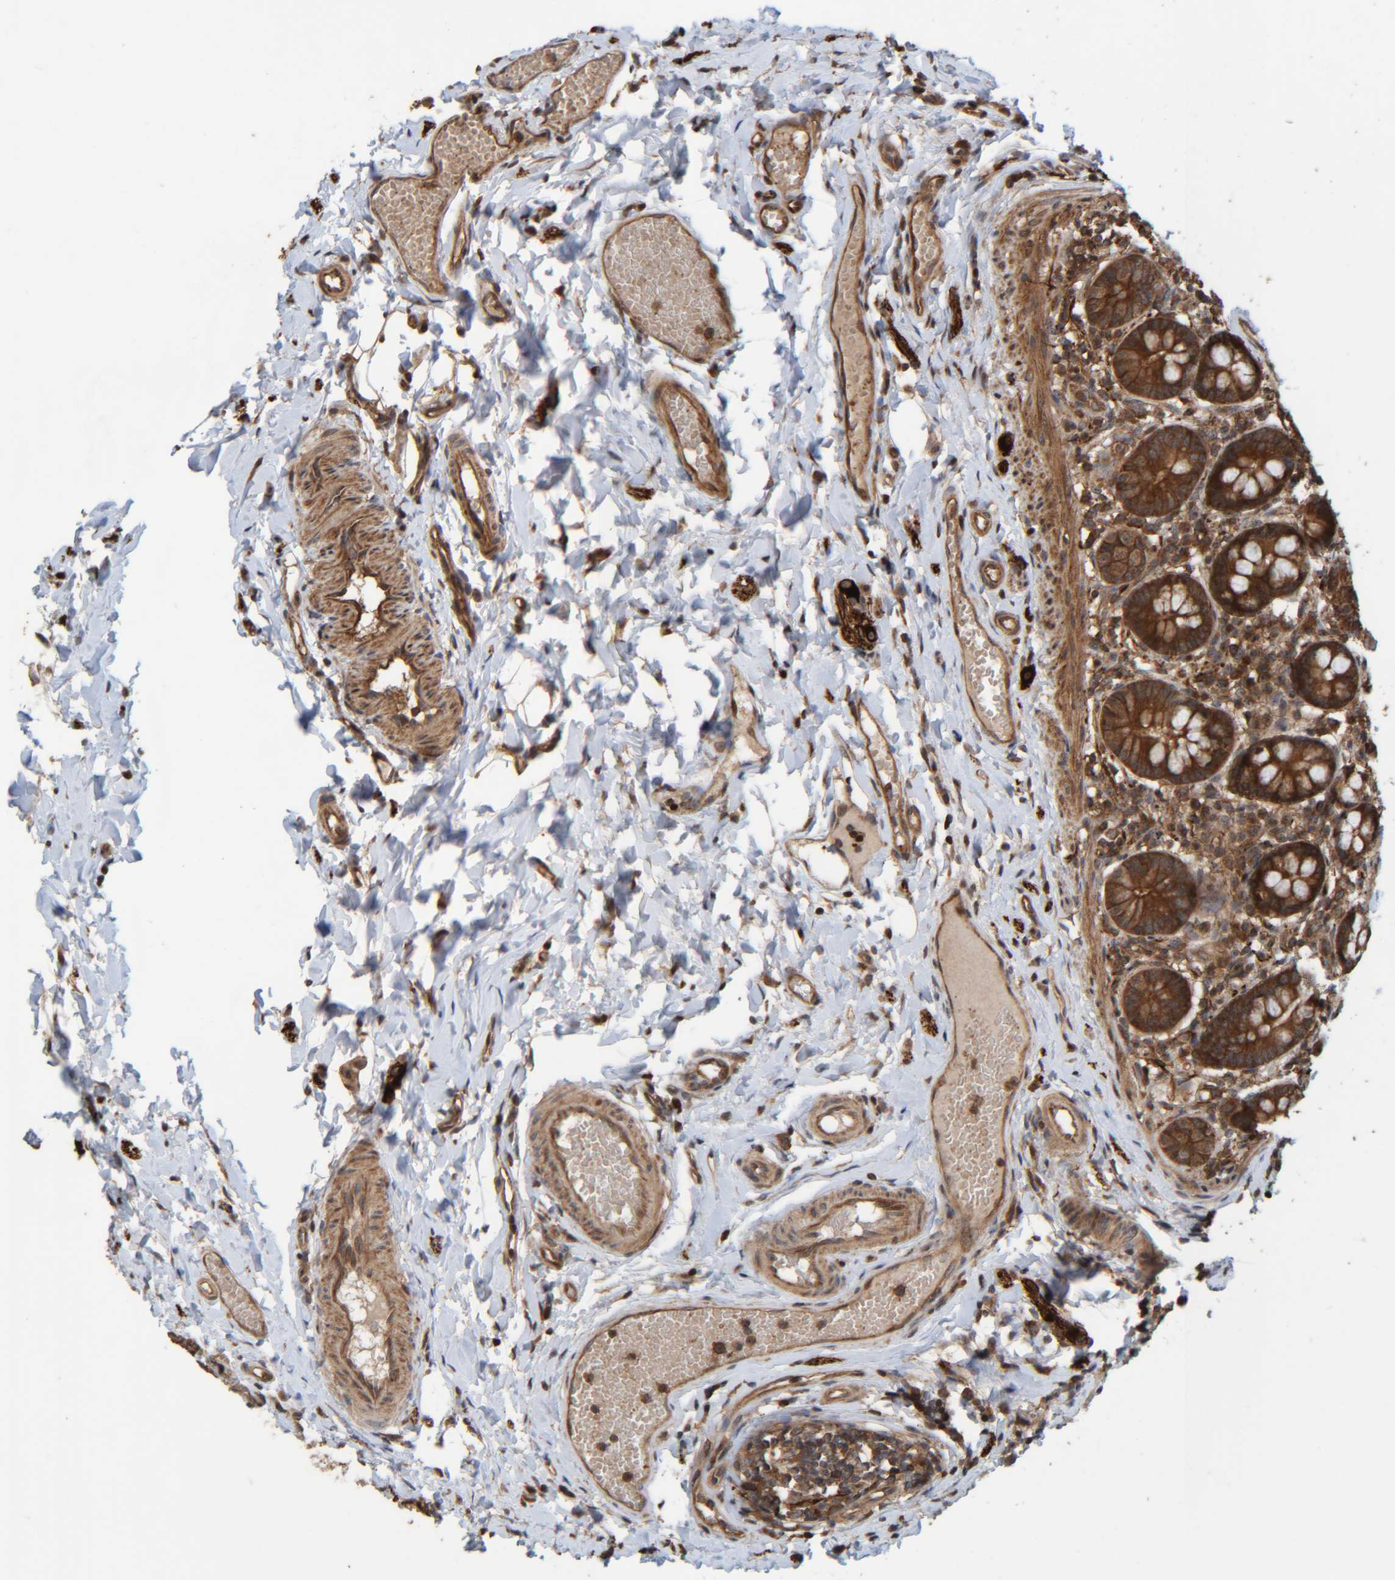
{"staining": {"intensity": "strong", "quantity": ">75%", "location": "cytoplasmic/membranous"}, "tissue": "small intestine", "cell_type": "Glandular cells", "image_type": "normal", "snomed": [{"axis": "morphology", "description": "Normal tissue, NOS"}, {"axis": "topography", "description": "Small intestine"}], "caption": "Immunohistochemical staining of unremarkable small intestine reveals high levels of strong cytoplasmic/membranous positivity in approximately >75% of glandular cells.", "gene": "CCDC57", "patient": {"sex": "male", "age": 7}}